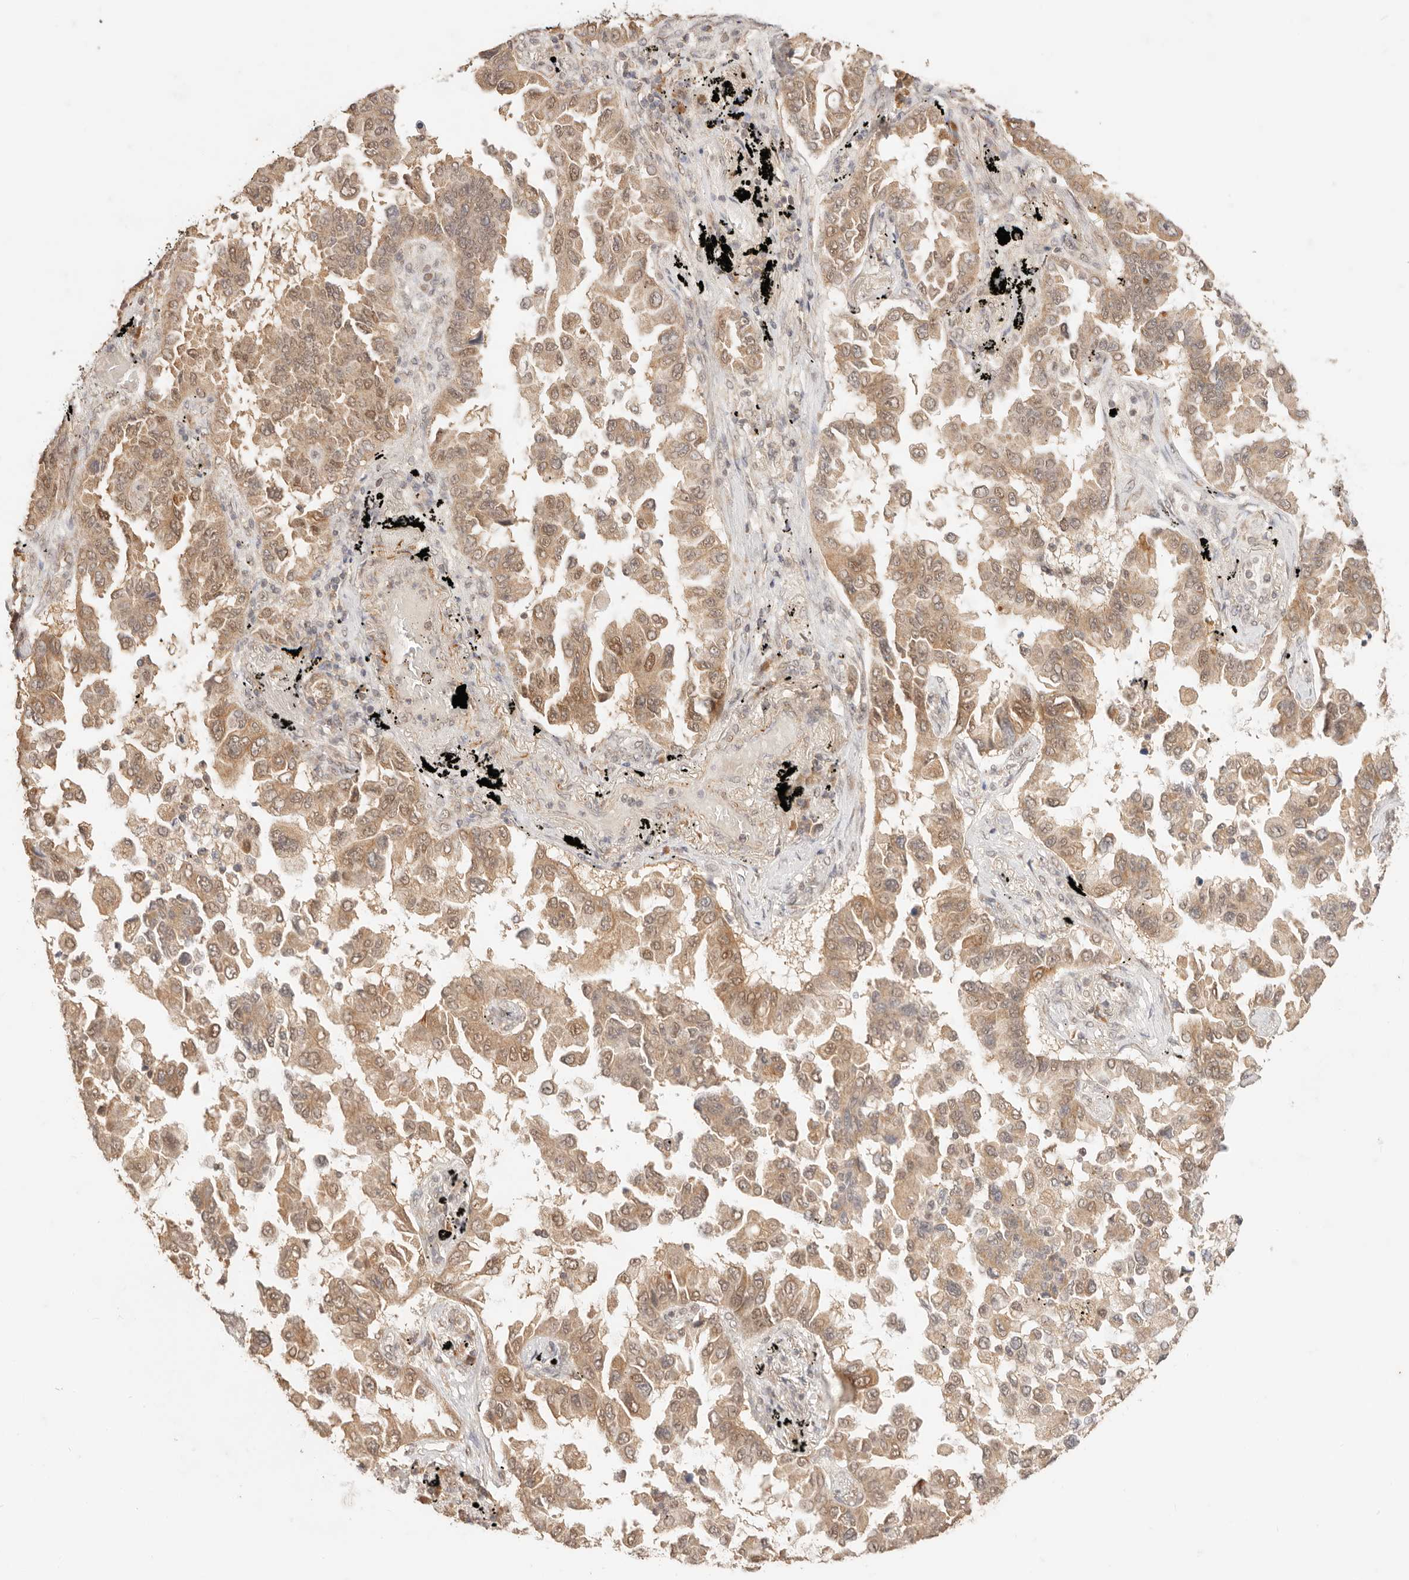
{"staining": {"intensity": "moderate", "quantity": ">75%", "location": "cytoplasmic/membranous,nuclear"}, "tissue": "lung cancer", "cell_type": "Tumor cells", "image_type": "cancer", "snomed": [{"axis": "morphology", "description": "Adenocarcinoma, NOS"}, {"axis": "topography", "description": "Lung"}], "caption": "The photomicrograph demonstrates immunohistochemical staining of lung adenocarcinoma. There is moderate cytoplasmic/membranous and nuclear positivity is present in about >75% of tumor cells. (IHC, brightfield microscopy, high magnification).", "gene": "TRIM11", "patient": {"sex": "female", "age": 67}}